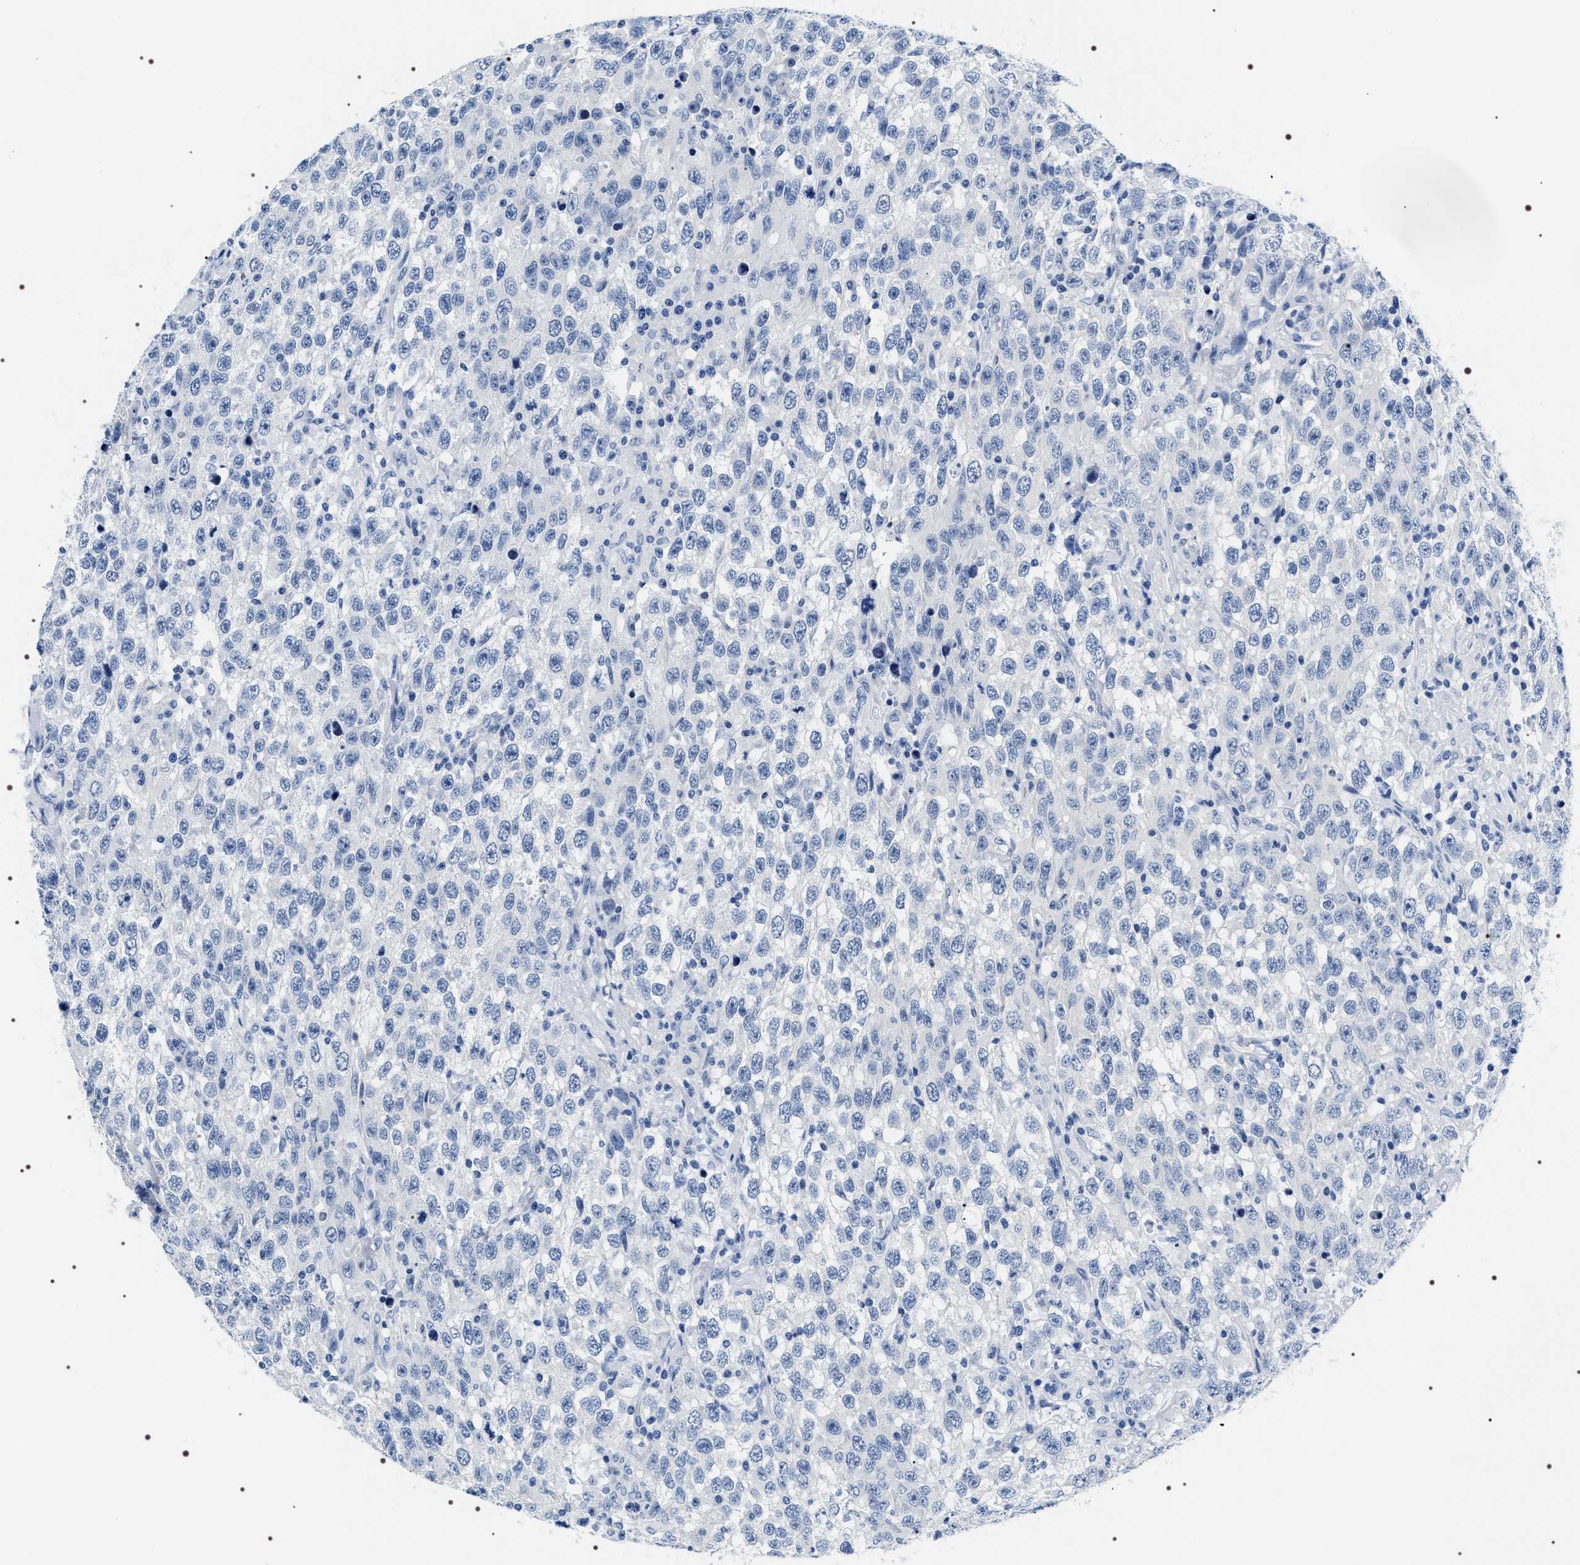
{"staining": {"intensity": "negative", "quantity": "none", "location": "none"}, "tissue": "testis cancer", "cell_type": "Tumor cells", "image_type": "cancer", "snomed": [{"axis": "morphology", "description": "Seminoma, NOS"}, {"axis": "topography", "description": "Testis"}], "caption": "Tumor cells show no significant staining in testis seminoma. (DAB immunohistochemistry, high magnification).", "gene": "ADH4", "patient": {"sex": "male", "age": 41}}